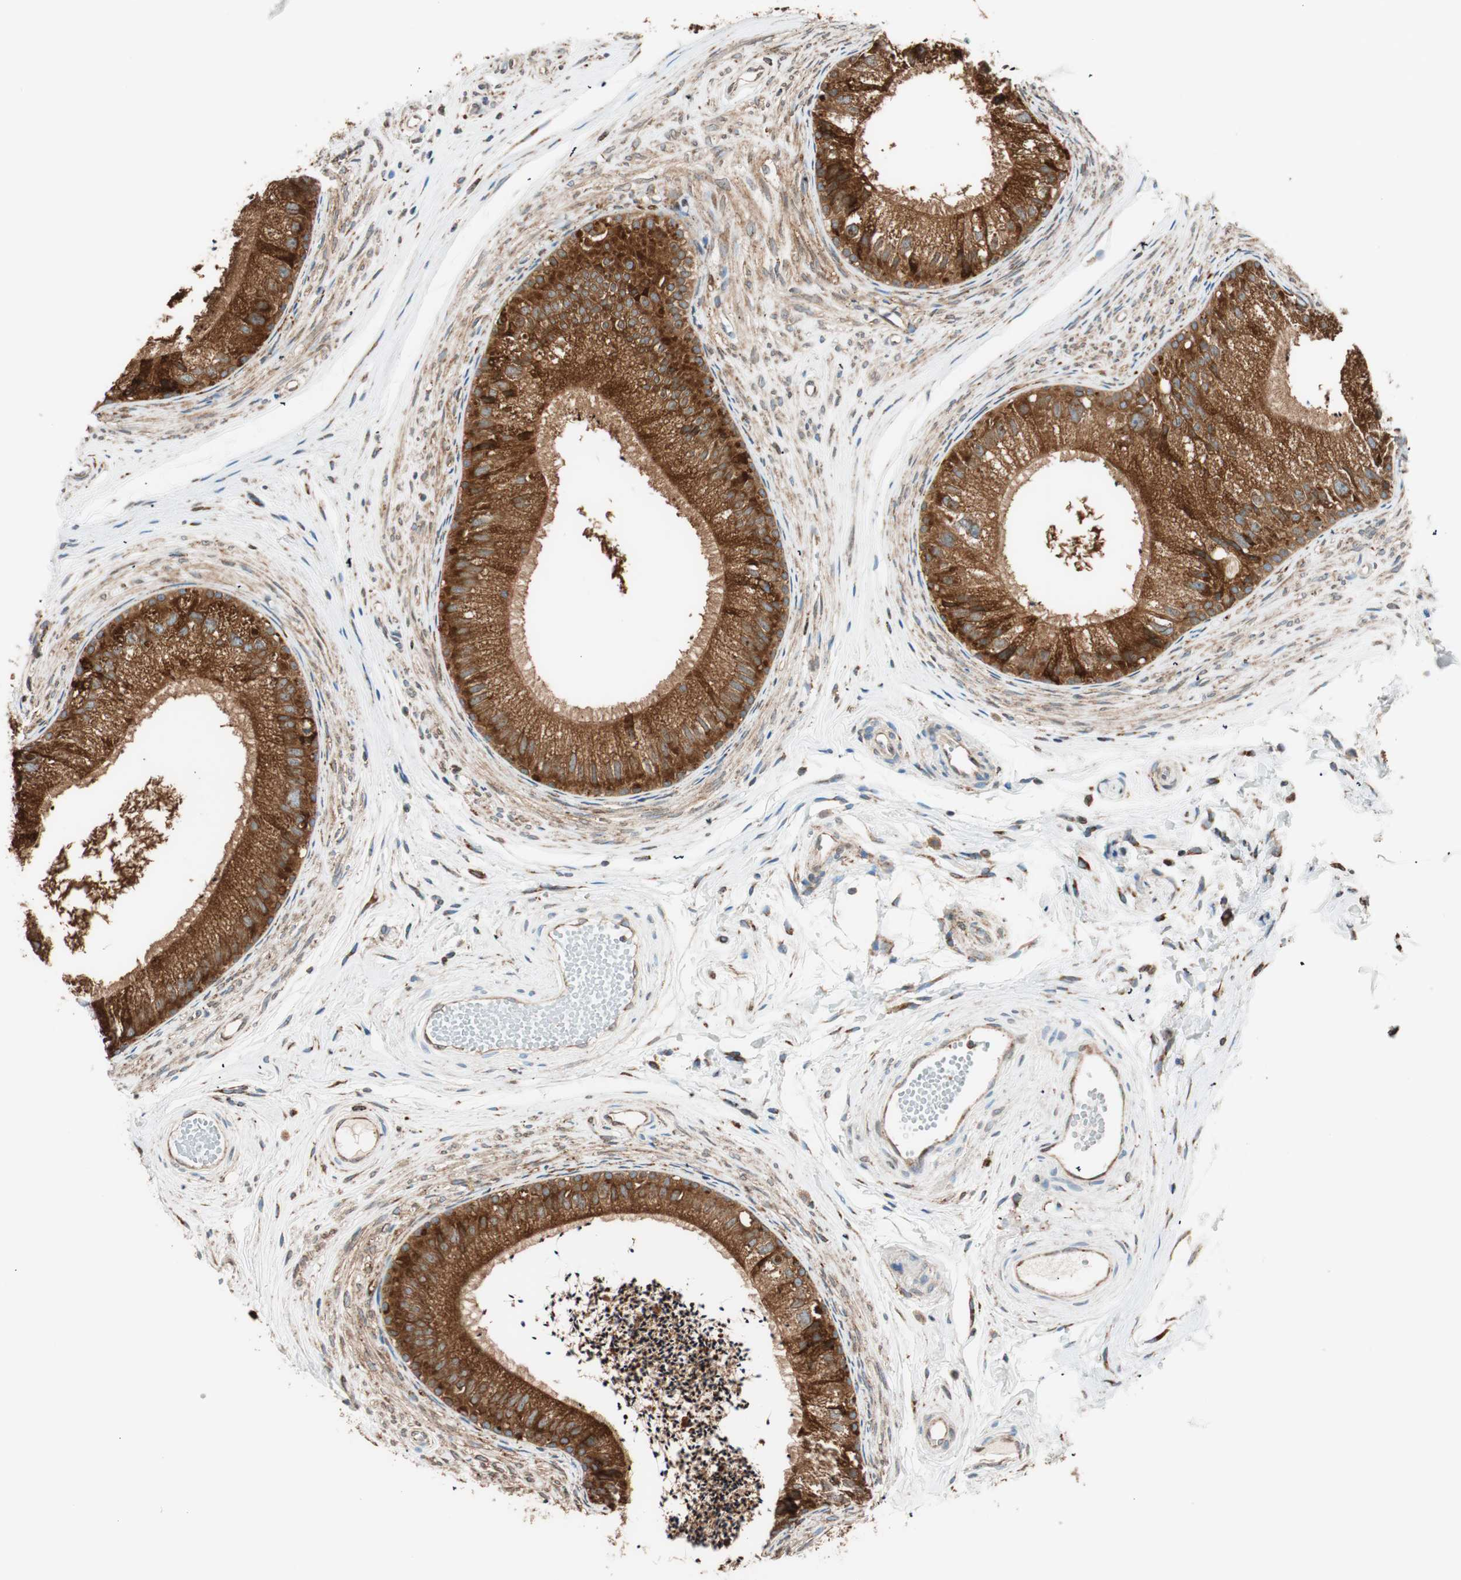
{"staining": {"intensity": "strong", "quantity": ">75%", "location": "cytoplasmic/membranous"}, "tissue": "epididymis", "cell_type": "Glandular cells", "image_type": "normal", "snomed": [{"axis": "morphology", "description": "Normal tissue, NOS"}, {"axis": "topography", "description": "Epididymis"}], "caption": "Immunohistochemical staining of normal epididymis reveals high levels of strong cytoplasmic/membranous staining in approximately >75% of glandular cells.", "gene": "PRKCSH", "patient": {"sex": "male", "age": 56}}